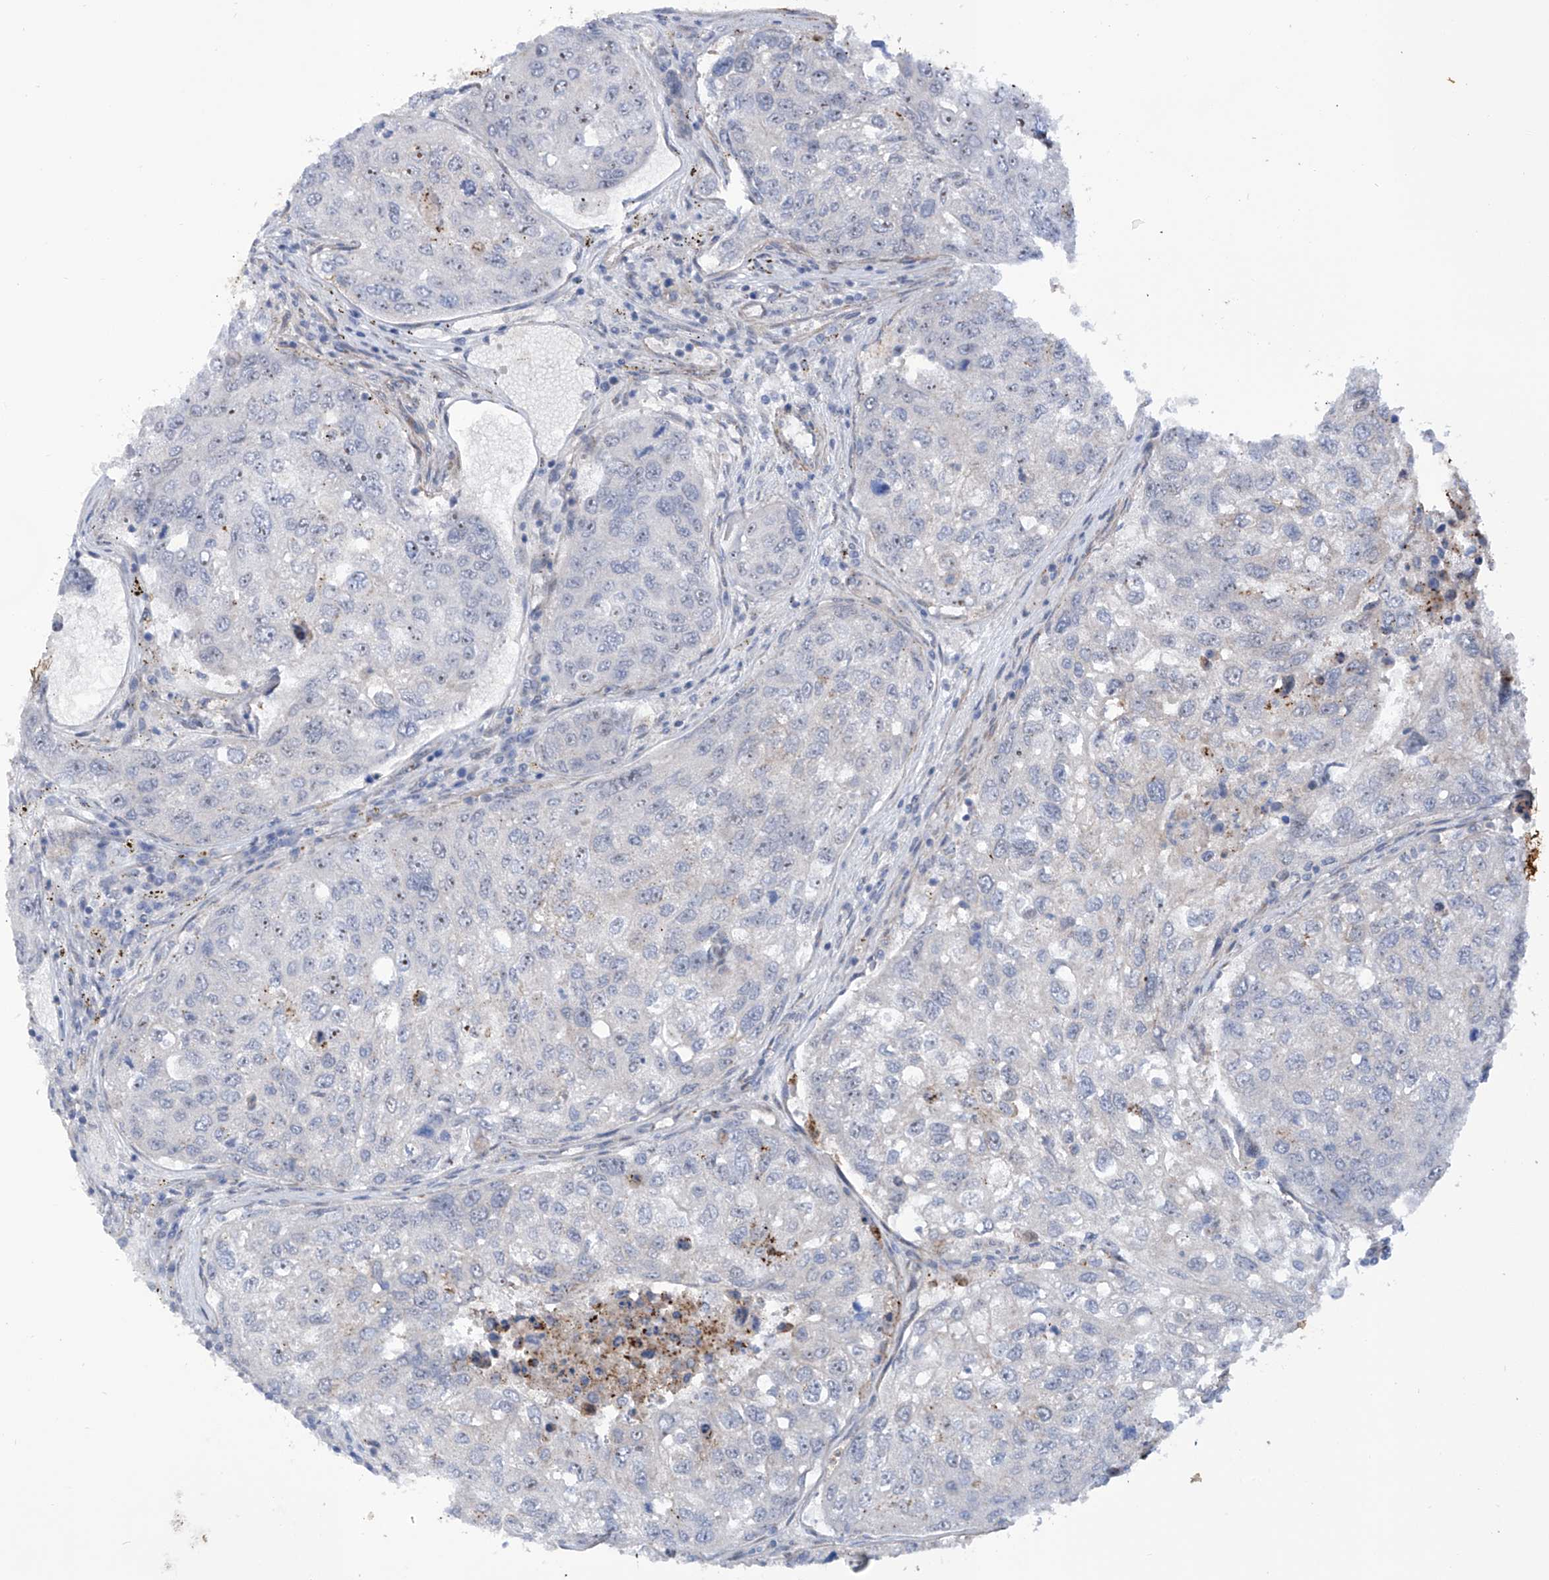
{"staining": {"intensity": "negative", "quantity": "none", "location": "none"}, "tissue": "urothelial cancer", "cell_type": "Tumor cells", "image_type": "cancer", "snomed": [{"axis": "morphology", "description": "Urothelial carcinoma, High grade"}, {"axis": "topography", "description": "Lymph node"}, {"axis": "topography", "description": "Urinary bladder"}], "caption": "An immunohistochemistry micrograph of urothelial cancer is shown. There is no staining in tumor cells of urothelial cancer.", "gene": "ZNF490", "patient": {"sex": "male", "age": 51}}